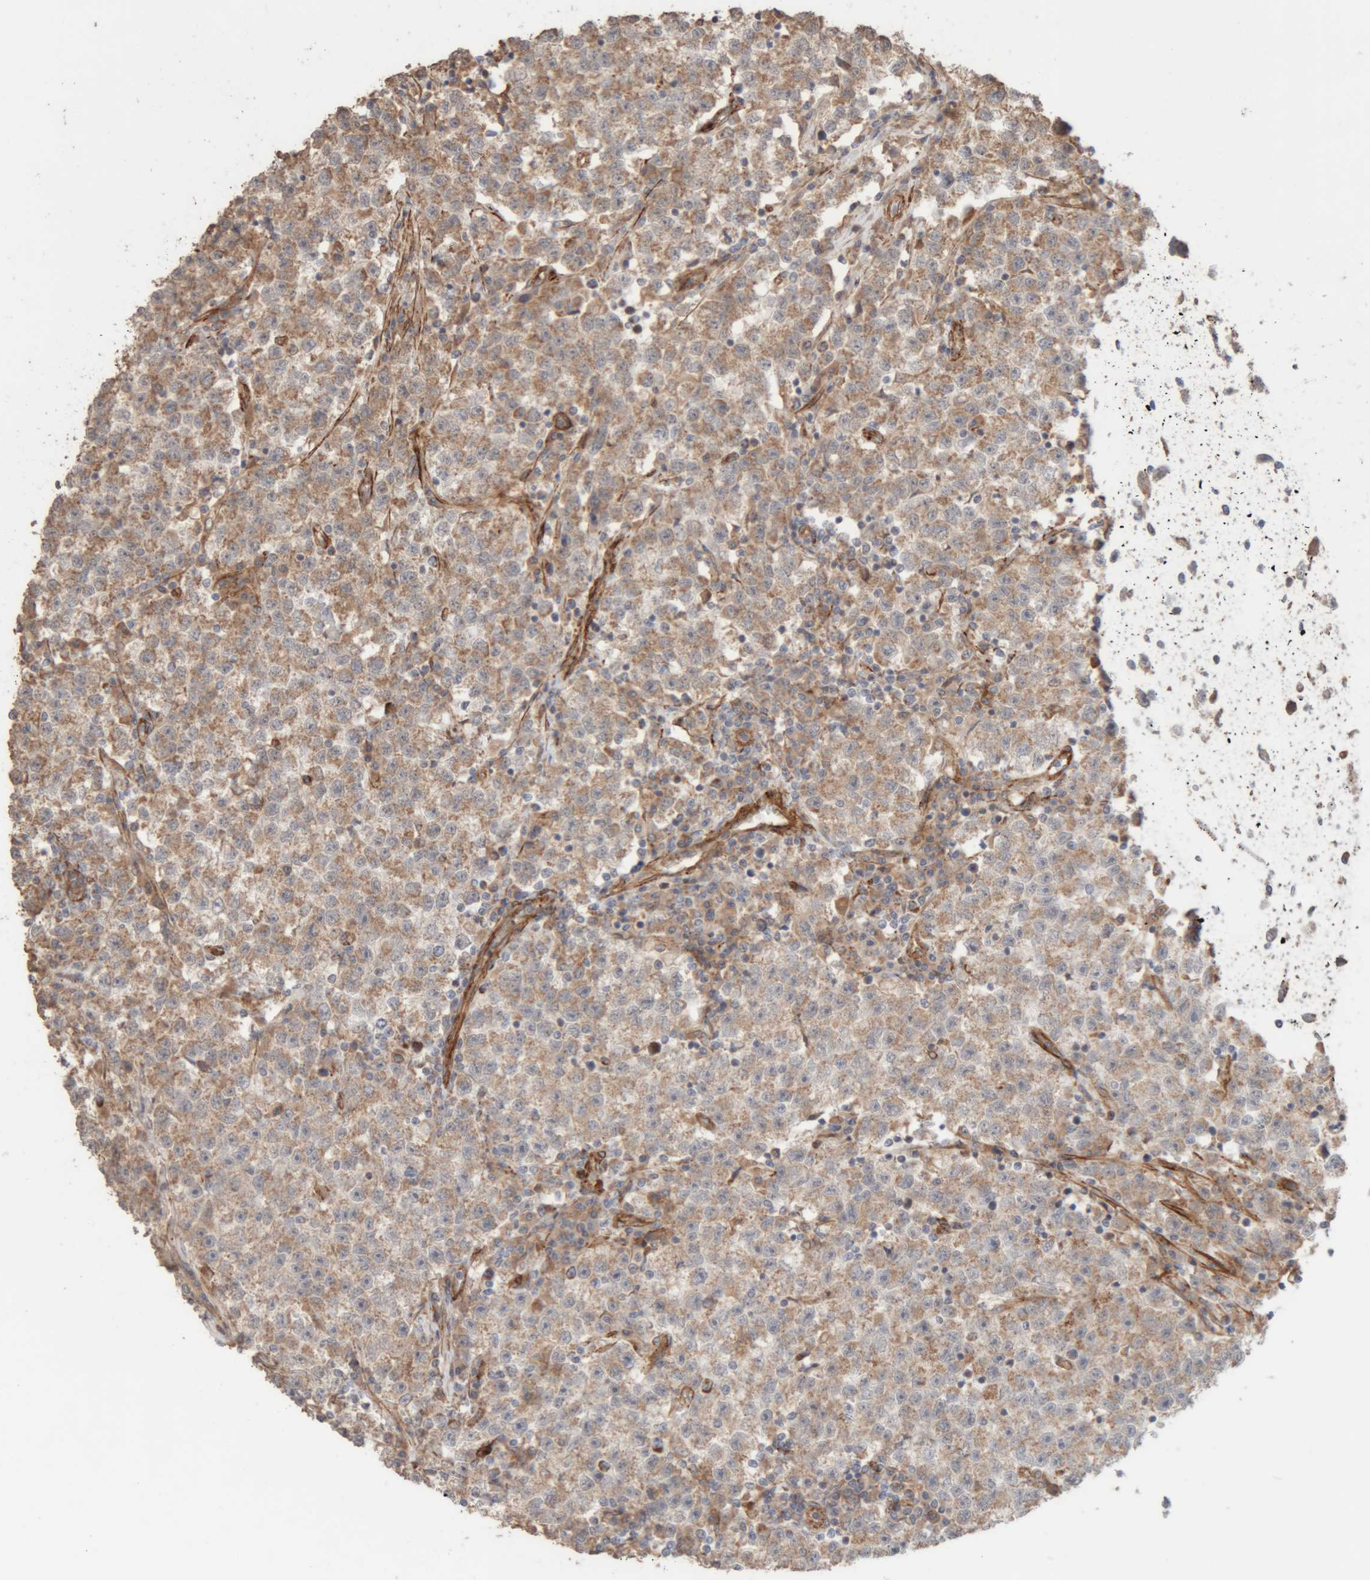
{"staining": {"intensity": "moderate", "quantity": ">75%", "location": "cytoplasmic/membranous"}, "tissue": "testis cancer", "cell_type": "Tumor cells", "image_type": "cancer", "snomed": [{"axis": "morphology", "description": "Seminoma, NOS"}, {"axis": "topography", "description": "Testis"}], "caption": "DAB immunohistochemical staining of human seminoma (testis) demonstrates moderate cytoplasmic/membranous protein staining in about >75% of tumor cells.", "gene": "RAB32", "patient": {"sex": "male", "age": 22}}